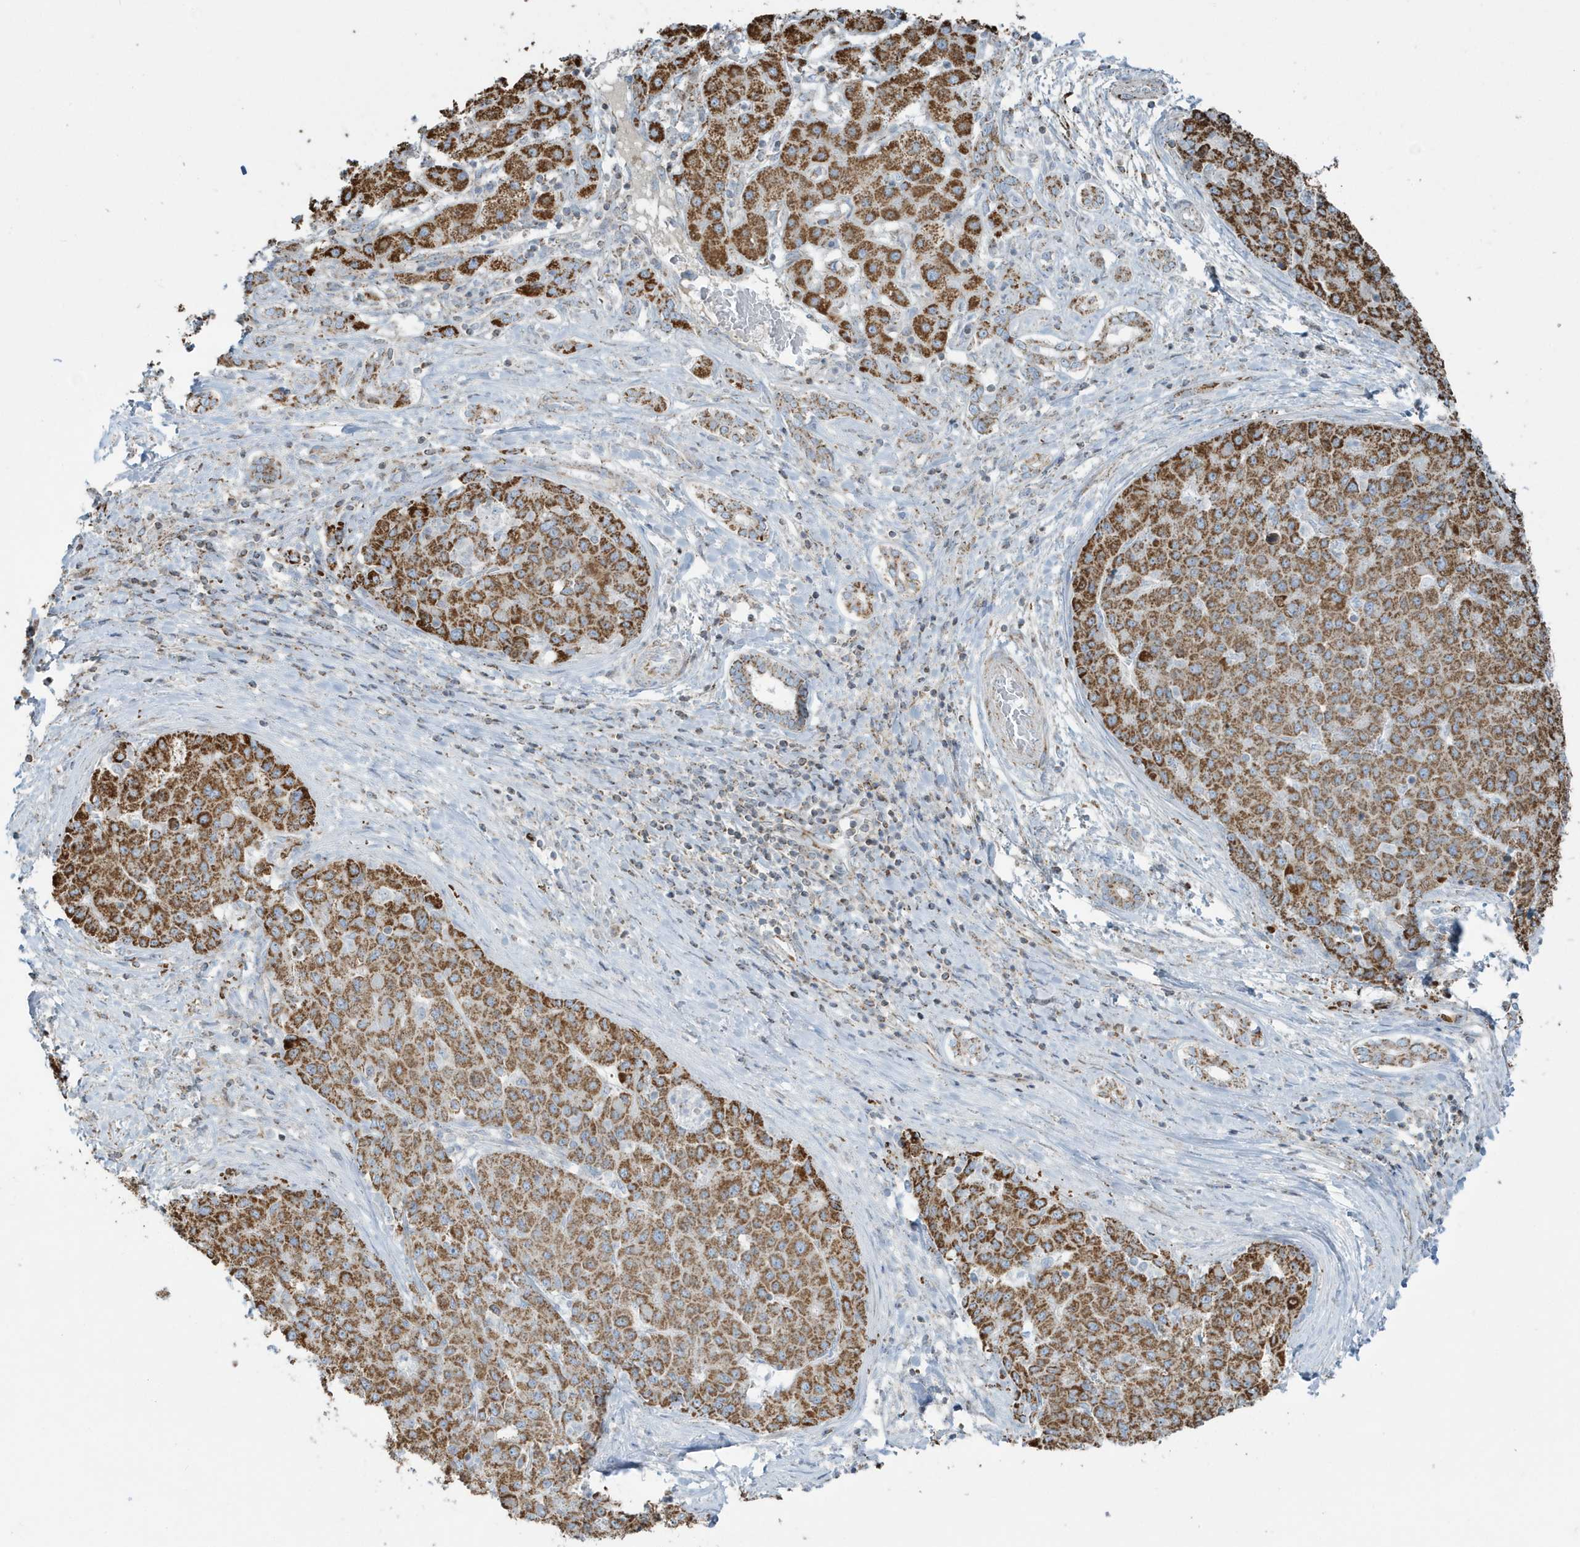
{"staining": {"intensity": "strong", "quantity": ">75%", "location": "cytoplasmic/membranous"}, "tissue": "liver cancer", "cell_type": "Tumor cells", "image_type": "cancer", "snomed": [{"axis": "morphology", "description": "Carcinoma, Hepatocellular, NOS"}, {"axis": "topography", "description": "Liver"}], "caption": "Immunohistochemical staining of human liver cancer (hepatocellular carcinoma) shows strong cytoplasmic/membranous protein staining in approximately >75% of tumor cells.", "gene": "RAB11FIP3", "patient": {"sex": "male", "age": 65}}